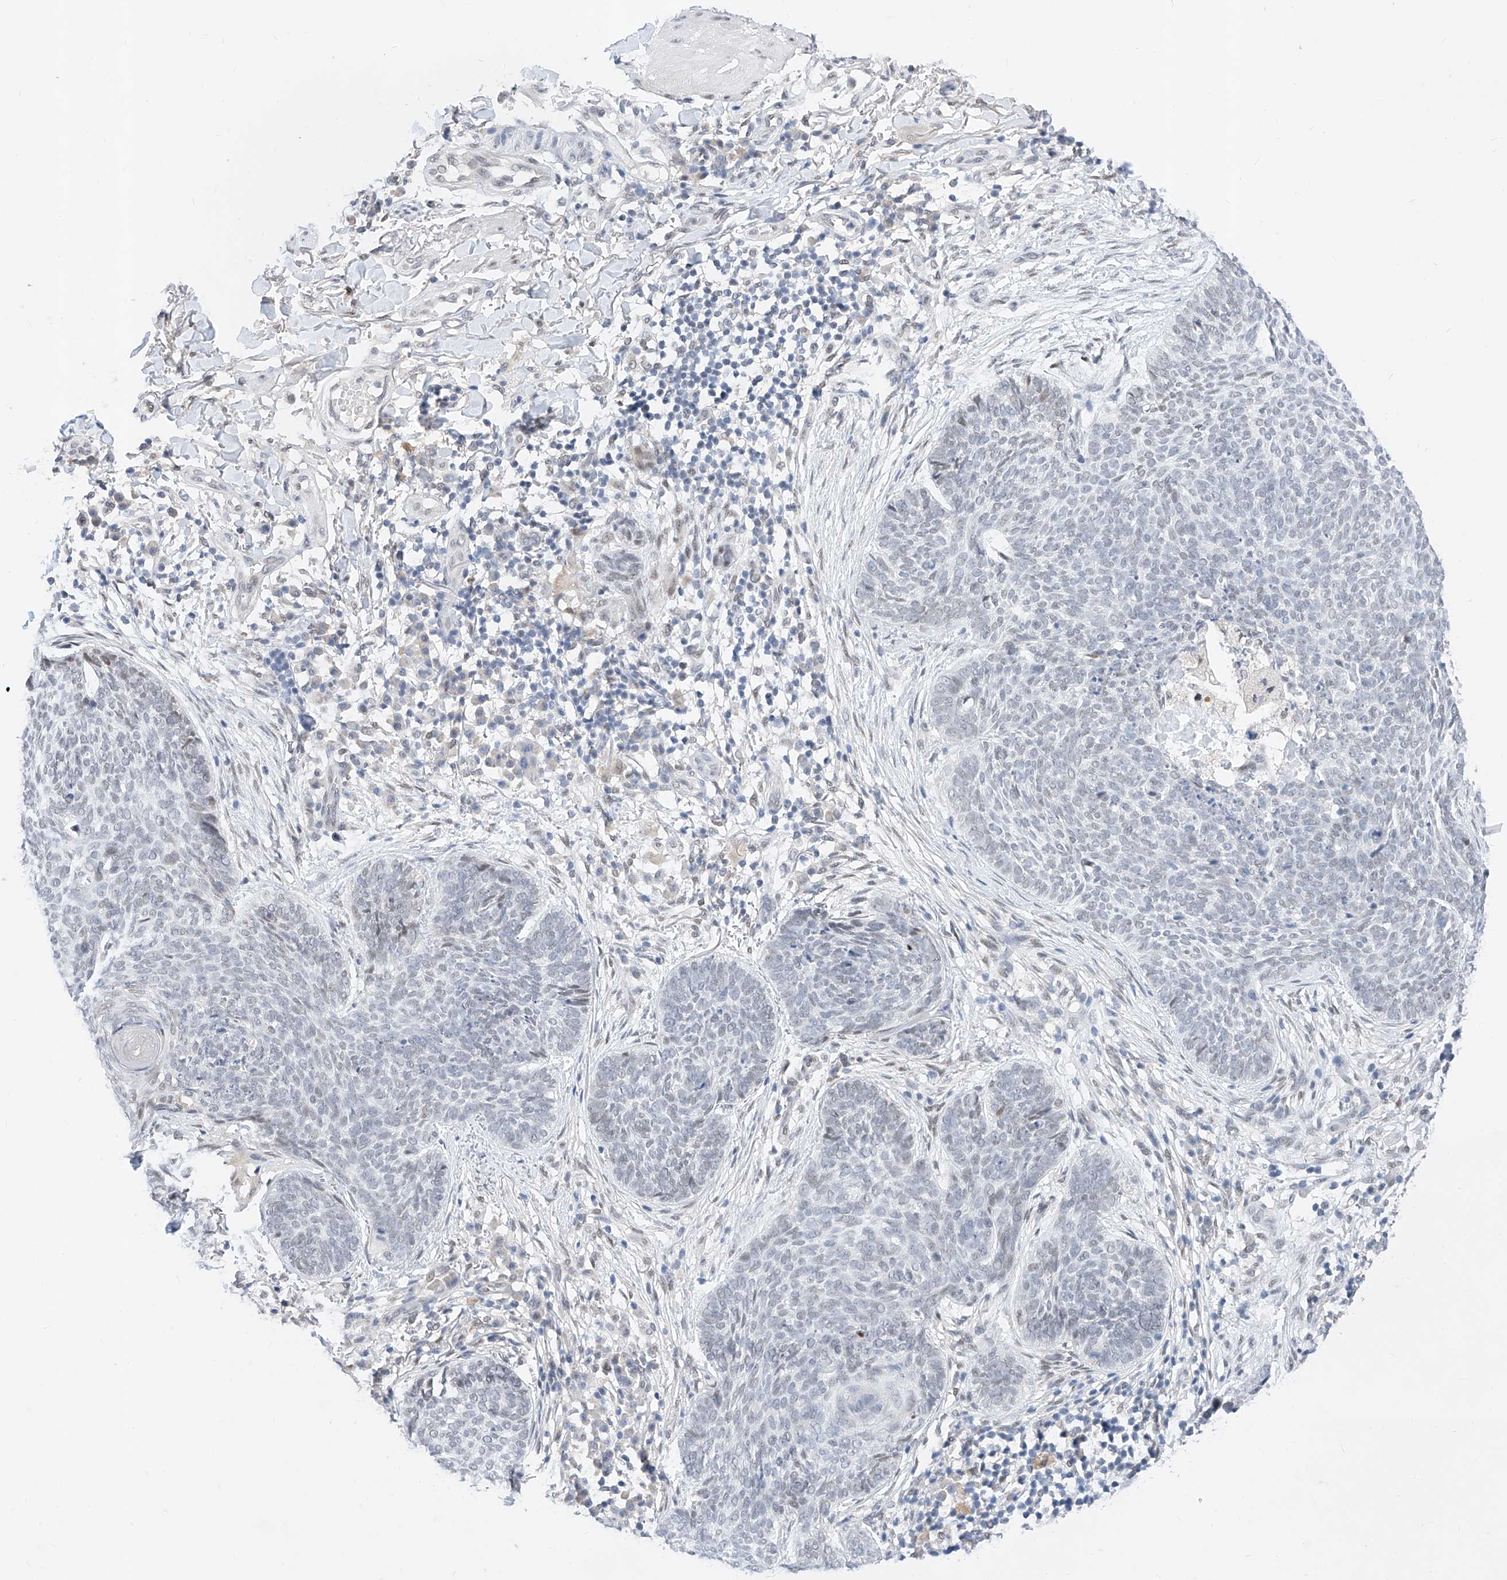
{"staining": {"intensity": "negative", "quantity": "none", "location": "none"}, "tissue": "skin cancer", "cell_type": "Tumor cells", "image_type": "cancer", "snomed": [{"axis": "morphology", "description": "Basal cell carcinoma"}, {"axis": "topography", "description": "Skin"}], "caption": "Photomicrograph shows no significant protein expression in tumor cells of basal cell carcinoma (skin).", "gene": "KCNJ1", "patient": {"sex": "female", "age": 64}}